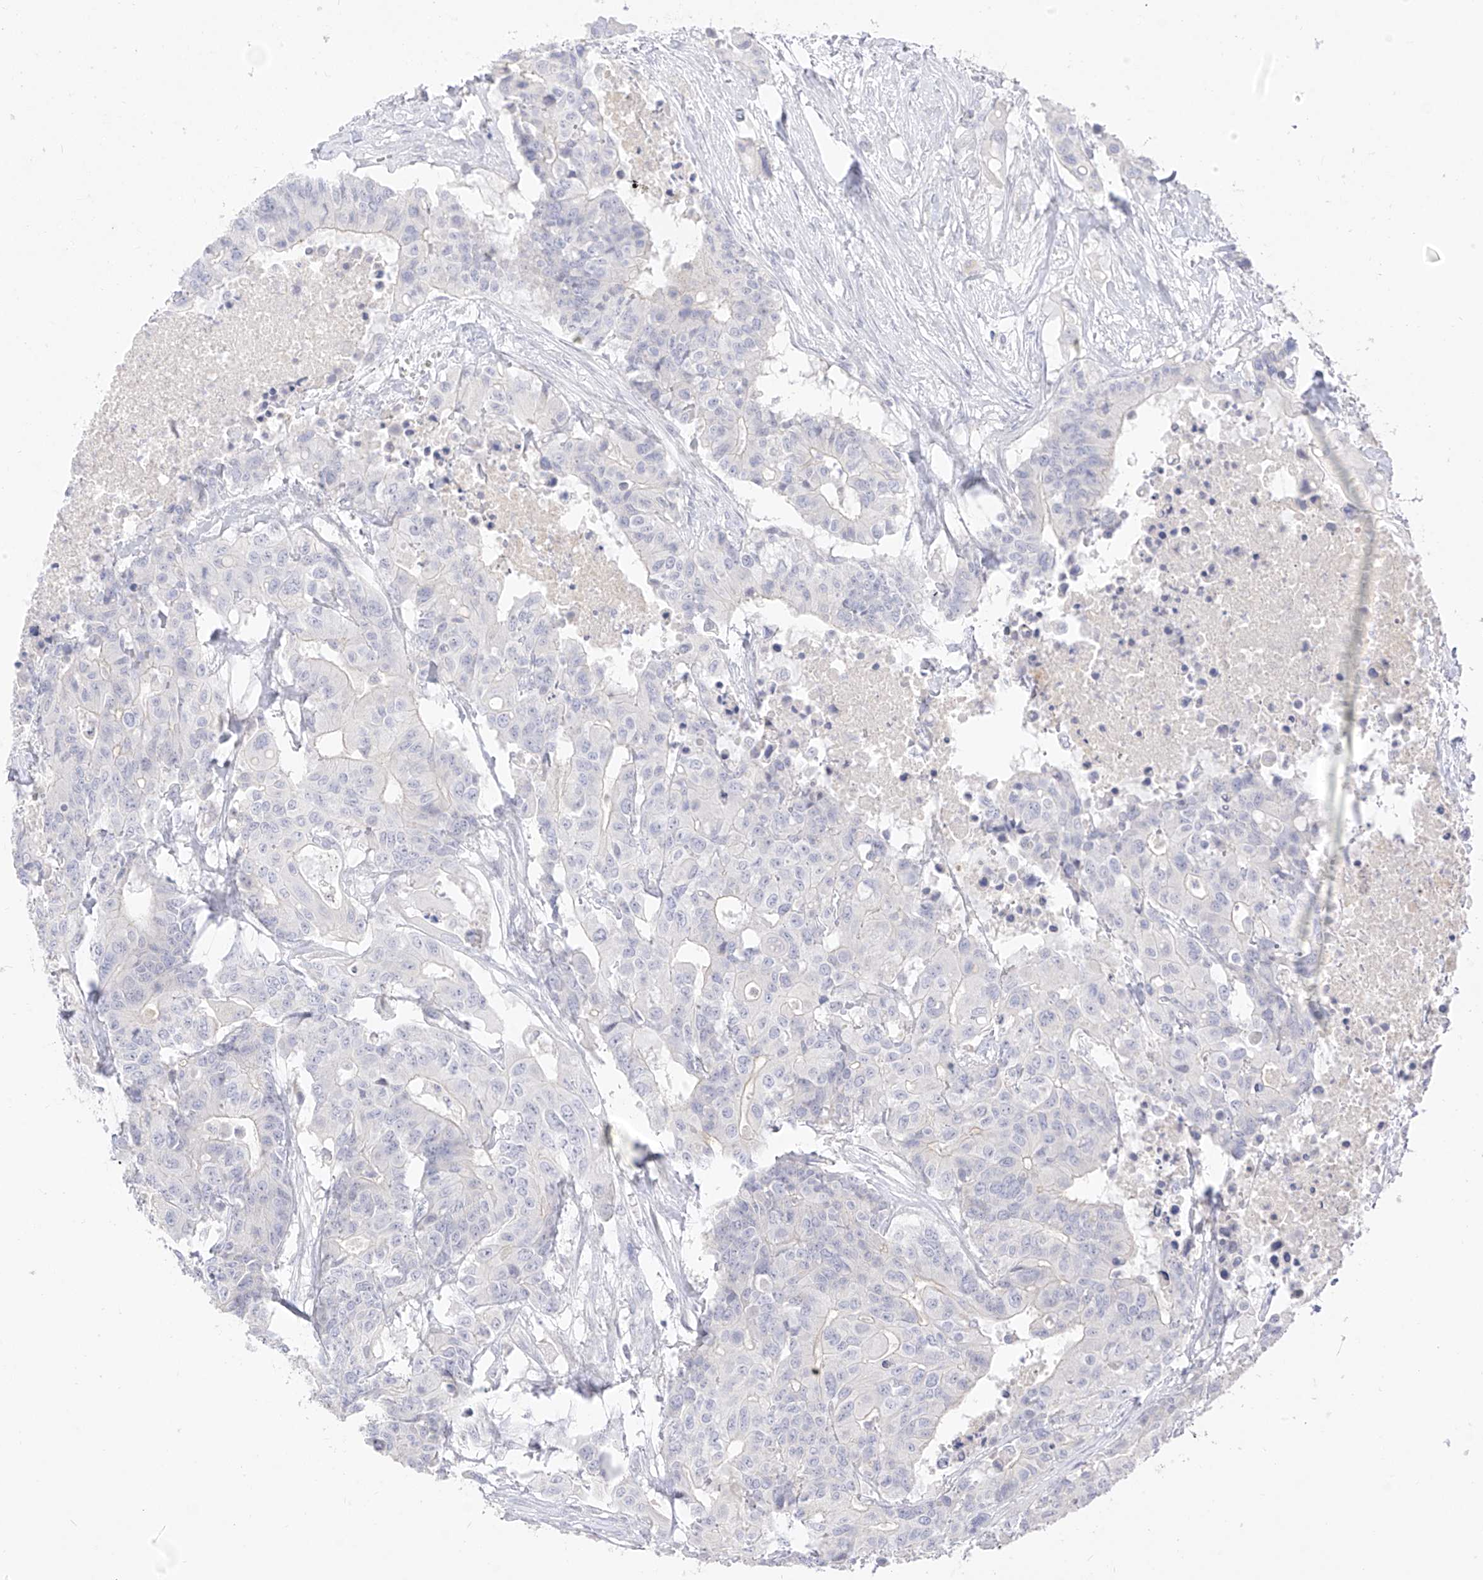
{"staining": {"intensity": "negative", "quantity": "none", "location": "none"}, "tissue": "colorectal cancer", "cell_type": "Tumor cells", "image_type": "cancer", "snomed": [{"axis": "morphology", "description": "Adenocarcinoma, NOS"}, {"axis": "topography", "description": "Colon"}], "caption": "Immunohistochemistry image of neoplastic tissue: adenocarcinoma (colorectal) stained with DAB (3,3'-diaminobenzidine) shows no significant protein staining in tumor cells. Brightfield microscopy of immunohistochemistry (IHC) stained with DAB (3,3'-diaminobenzidine) (brown) and hematoxylin (blue), captured at high magnification.", "gene": "ARHGEF40", "patient": {"sex": "male", "age": 77}}